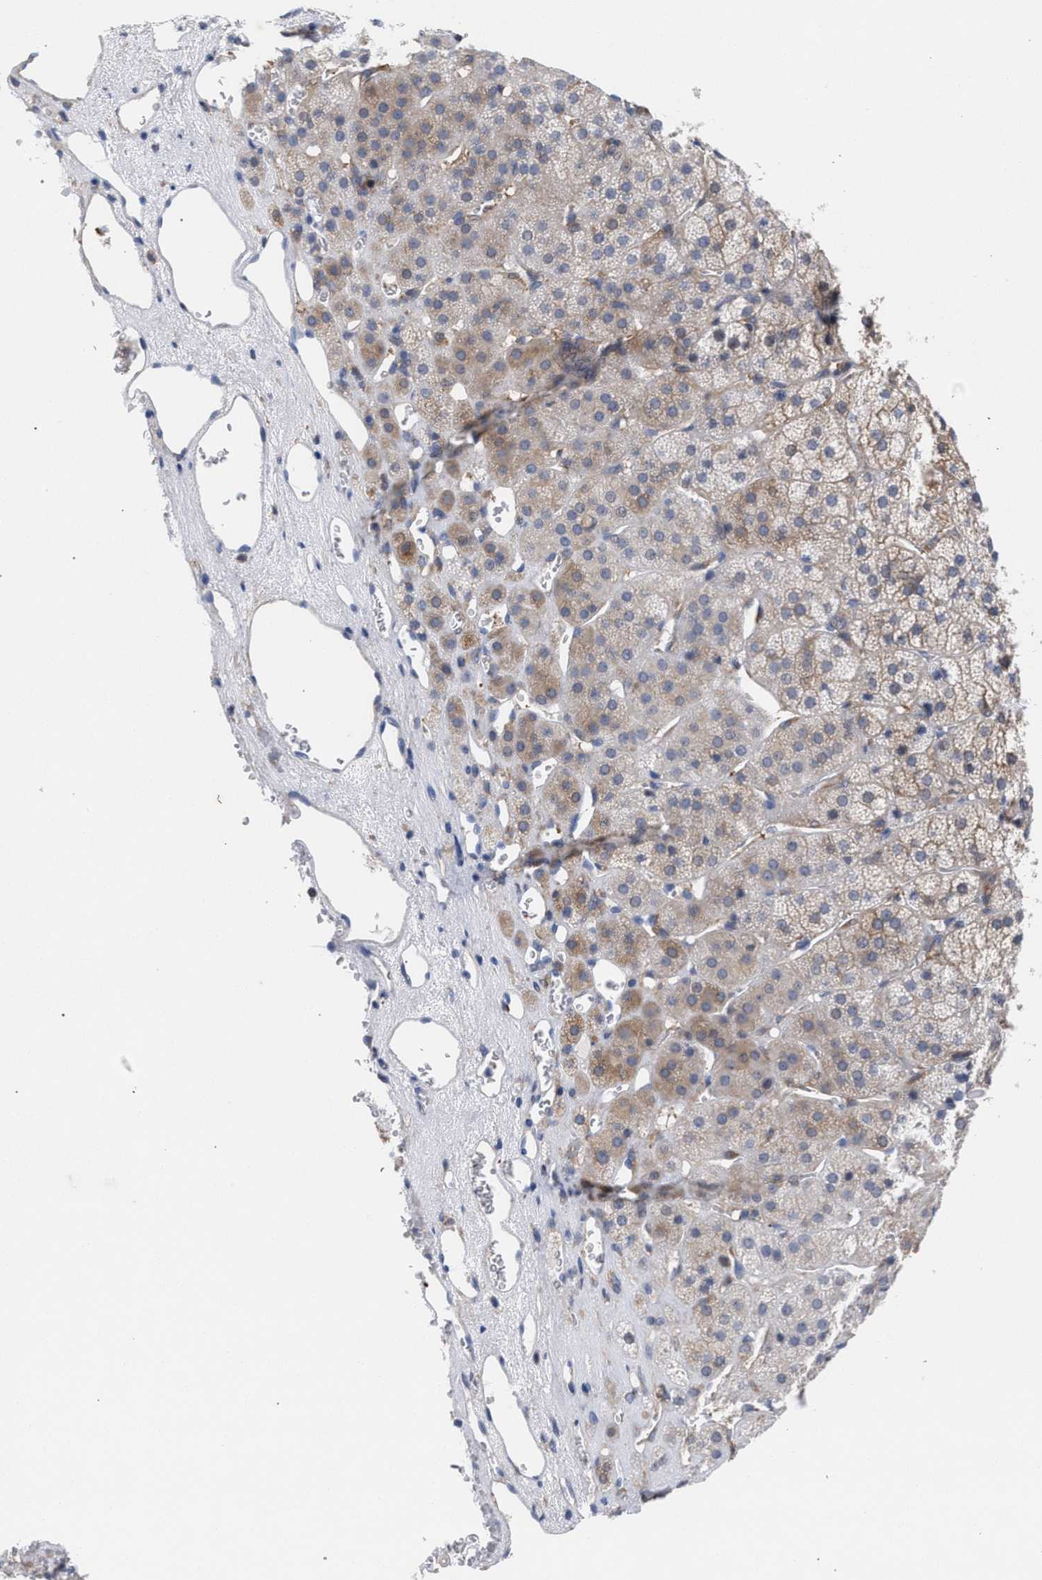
{"staining": {"intensity": "moderate", "quantity": "<25%", "location": "cytoplasmic/membranous"}, "tissue": "adrenal gland", "cell_type": "Glandular cells", "image_type": "normal", "snomed": [{"axis": "morphology", "description": "Normal tissue, NOS"}, {"axis": "topography", "description": "Adrenal gland"}], "caption": "Protein positivity by IHC displays moderate cytoplasmic/membranous expression in about <25% of glandular cells in normal adrenal gland.", "gene": "FHOD3", "patient": {"sex": "female", "age": 44}}